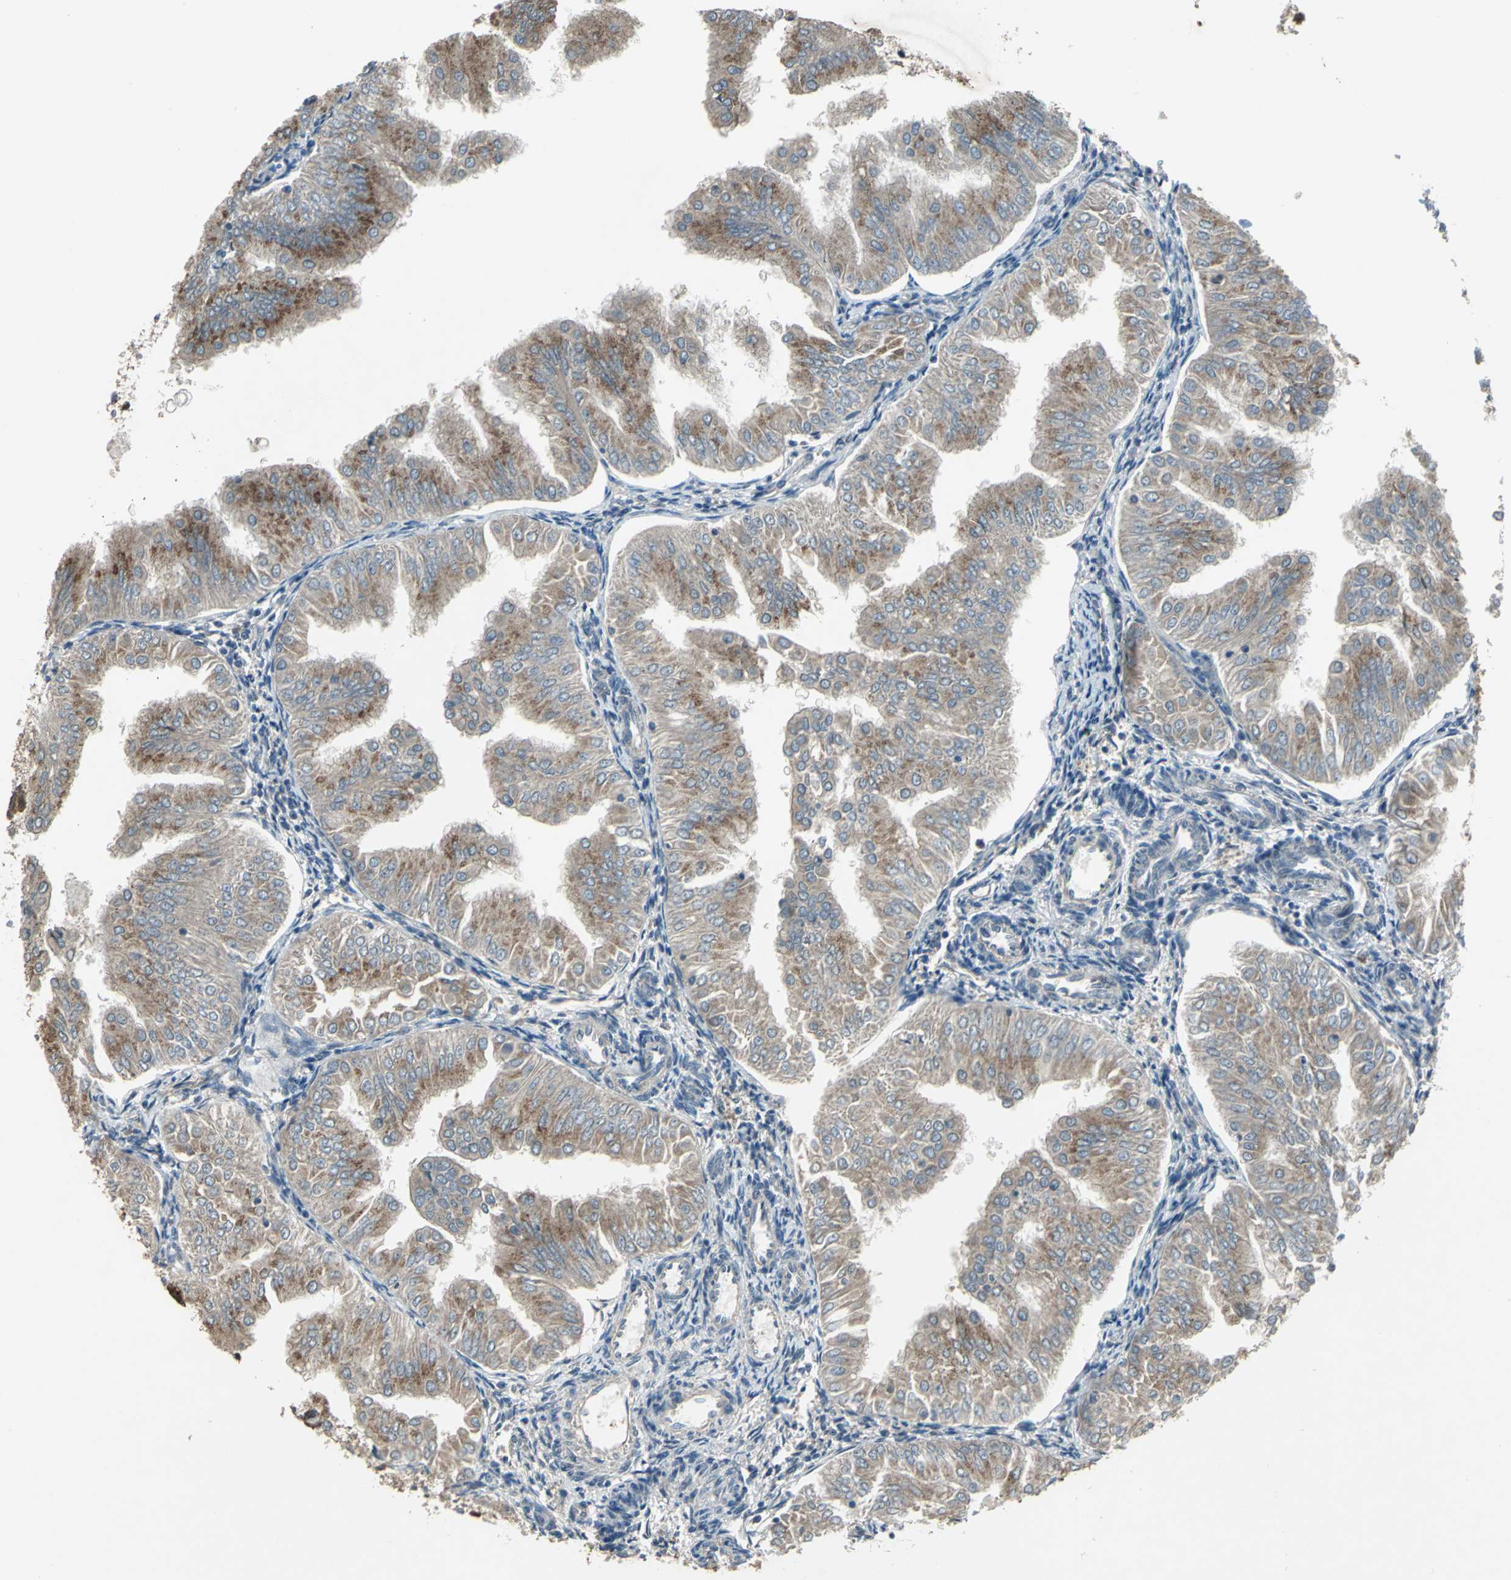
{"staining": {"intensity": "moderate", "quantity": ">75%", "location": "cytoplasmic/membranous"}, "tissue": "endometrial cancer", "cell_type": "Tumor cells", "image_type": "cancer", "snomed": [{"axis": "morphology", "description": "Adenocarcinoma, NOS"}, {"axis": "topography", "description": "Endometrium"}], "caption": "High-power microscopy captured an IHC micrograph of endometrial cancer, revealing moderate cytoplasmic/membranous positivity in about >75% of tumor cells.", "gene": "NFKBIE", "patient": {"sex": "female", "age": 53}}